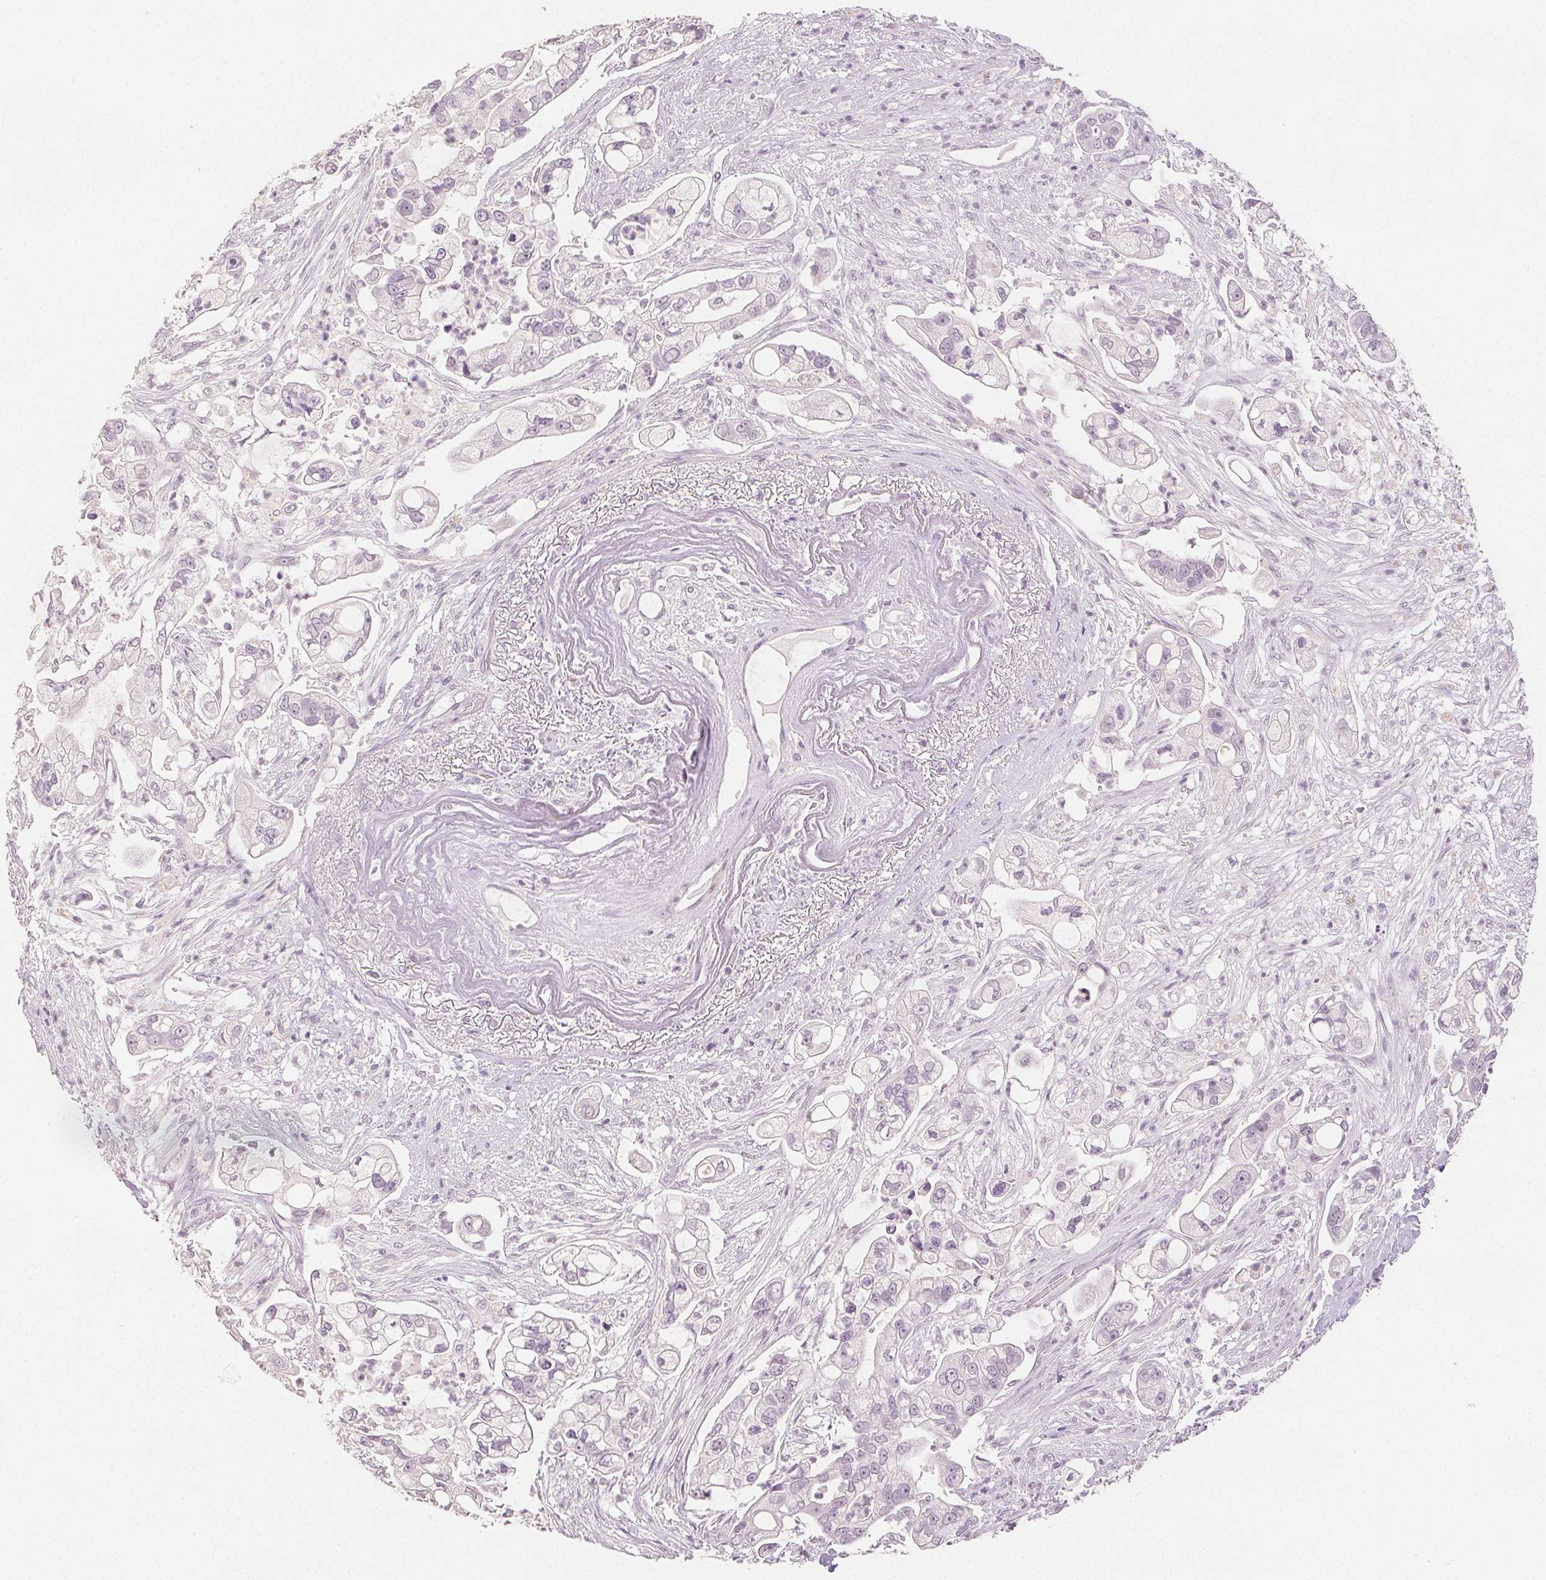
{"staining": {"intensity": "negative", "quantity": "none", "location": "none"}, "tissue": "pancreatic cancer", "cell_type": "Tumor cells", "image_type": "cancer", "snomed": [{"axis": "morphology", "description": "Adenocarcinoma, NOS"}, {"axis": "topography", "description": "Pancreas"}], "caption": "Tumor cells show no significant protein staining in pancreatic cancer.", "gene": "SCGN", "patient": {"sex": "female", "age": 69}}